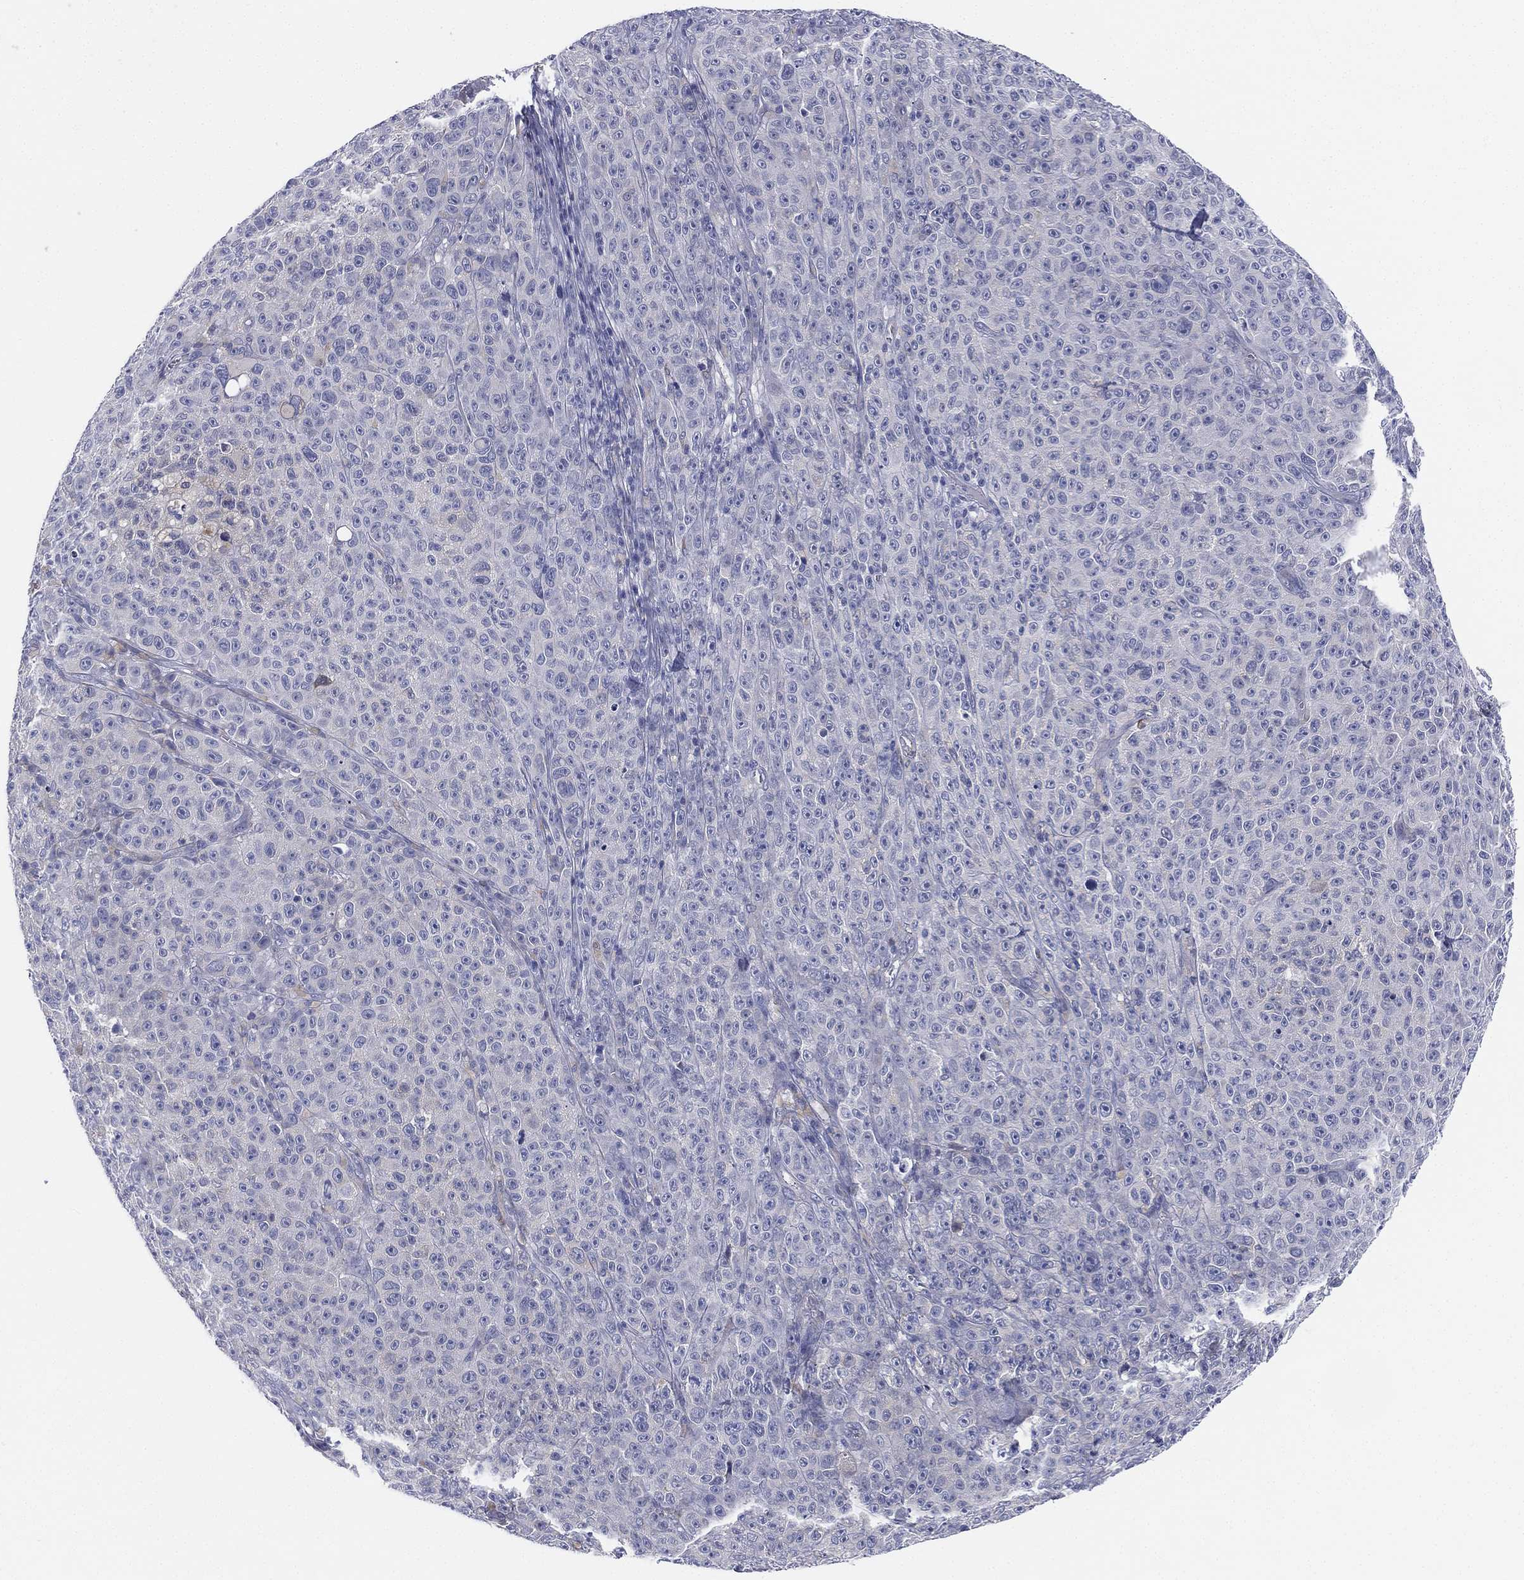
{"staining": {"intensity": "negative", "quantity": "none", "location": "none"}, "tissue": "melanoma", "cell_type": "Tumor cells", "image_type": "cancer", "snomed": [{"axis": "morphology", "description": "Malignant melanoma, NOS"}, {"axis": "topography", "description": "Skin"}], "caption": "Human malignant melanoma stained for a protein using immunohistochemistry (IHC) shows no positivity in tumor cells.", "gene": "MLF1", "patient": {"sex": "female", "age": 82}}